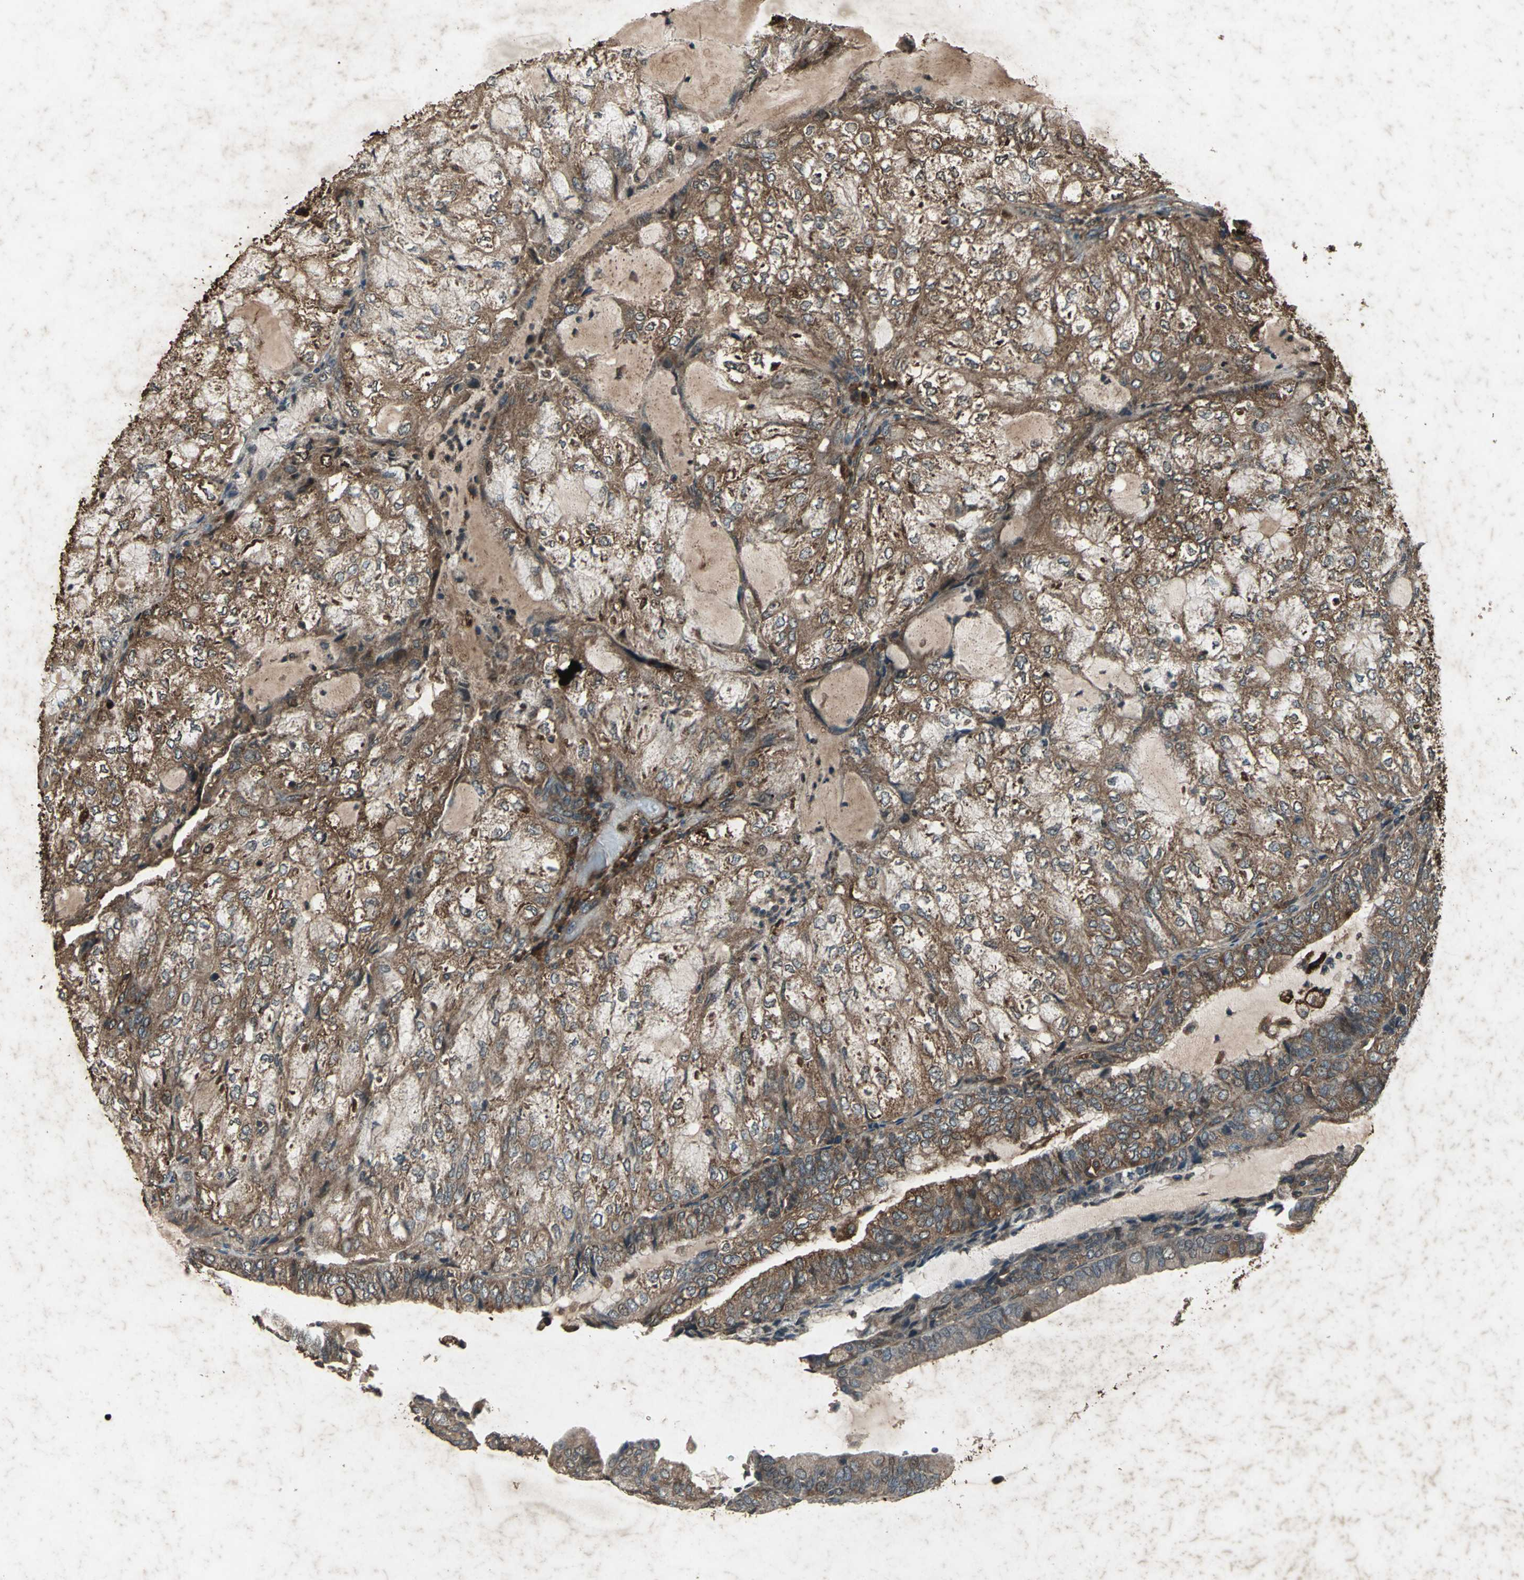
{"staining": {"intensity": "moderate", "quantity": ">75%", "location": "cytoplasmic/membranous"}, "tissue": "endometrial cancer", "cell_type": "Tumor cells", "image_type": "cancer", "snomed": [{"axis": "morphology", "description": "Adenocarcinoma, NOS"}, {"axis": "topography", "description": "Endometrium"}], "caption": "This micrograph reveals immunohistochemistry staining of endometrial cancer, with medium moderate cytoplasmic/membranous expression in about >75% of tumor cells.", "gene": "SEPTIN4", "patient": {"sex": "female", "age": 81}}